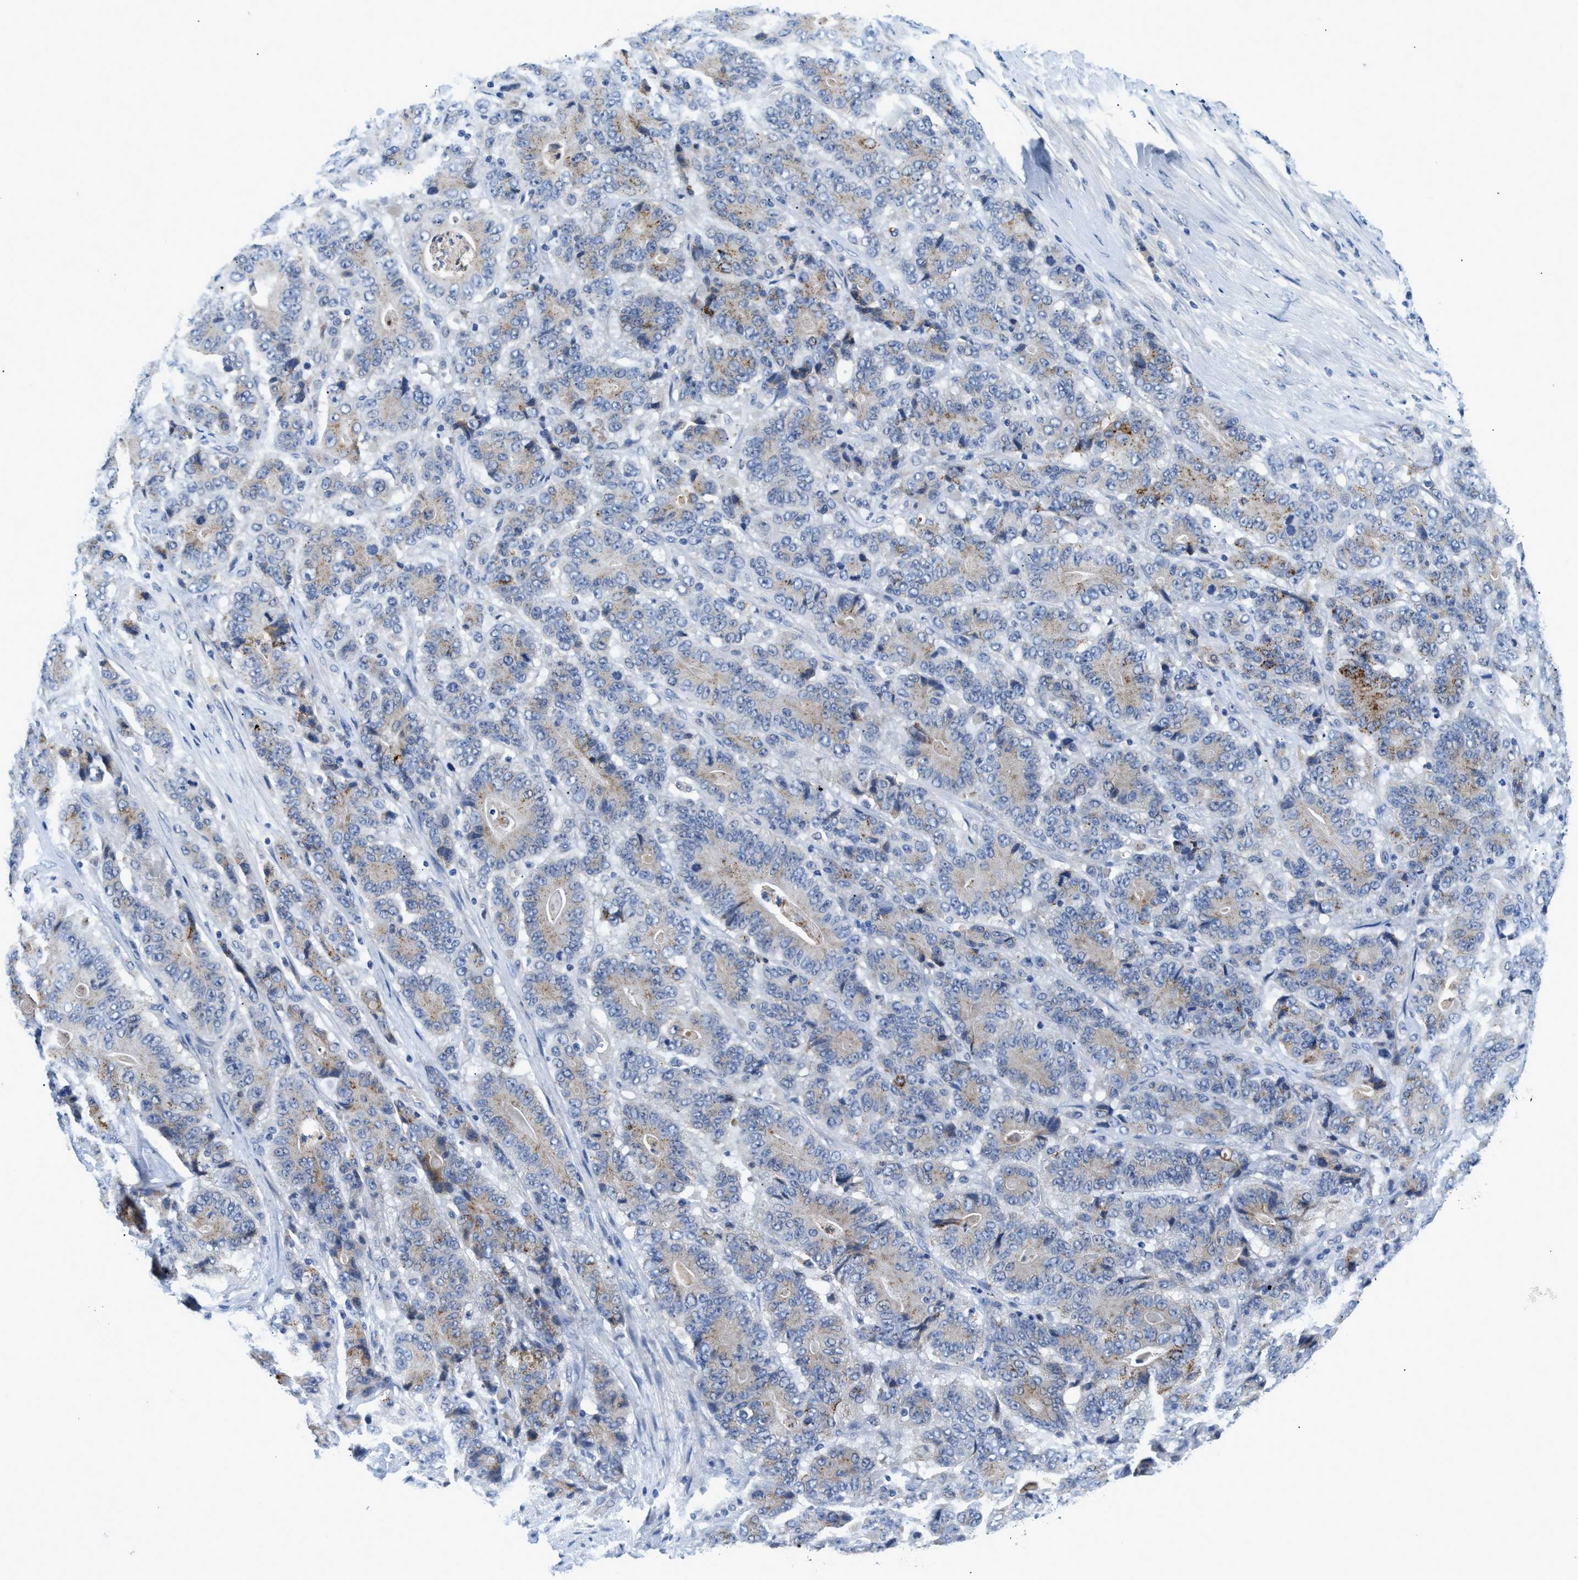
{"staining": {"intensity": "moderate", "quantity": "25%-75%", "location": "cytoplasmic/membranous"}, "tissue": "stomach cancer", "cell_type": "Tumor cells", "image_type": "cancer", "snomed": [{"axis": "morphology", "description": "Adenocarcinoma, NOS"}, {"axis": "topography", "description": "Stomach"}], "caption": "Immunohistochemical staining of adenocarcinoma (stomach) shows medium levels of moderate cytoplasmic/membranous expression in approximately 25%-75% of tumor cells.", "gene": "TSPAN3", "patient": {"sex": "female", "age": 73}}